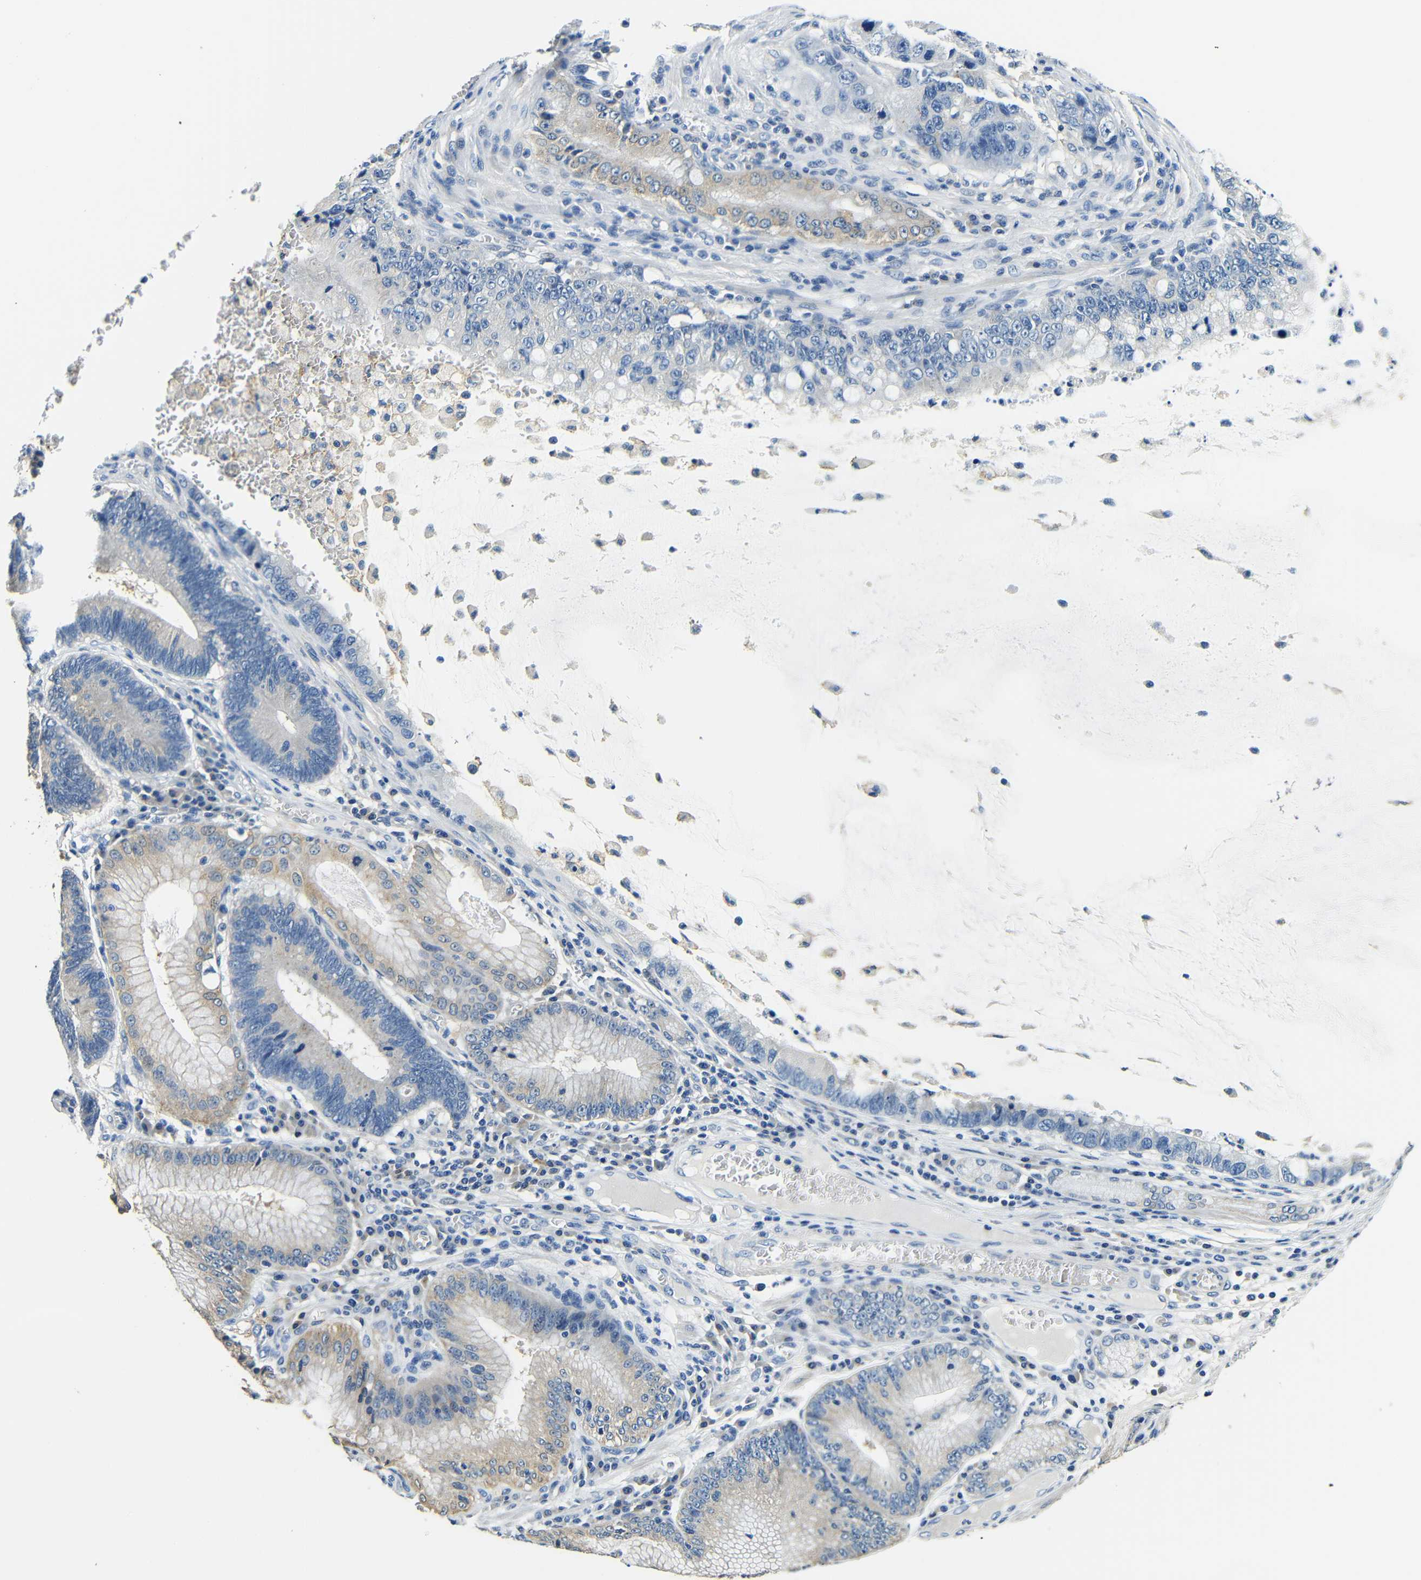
{"staining": {"intensity": "weak", "quantity": "<25%", "location": "cytoplasmic/membranous"}, "tissue": "stomach cancer", "cell_type": "Tumor cells", "image_type": "cancer", "snomed": [{"axis": "morphology", "description": "Adenocarcinoma, NOS"}, {"axis": "topography", "description": "Stomach"}], "caption": "Adenocarcinoma (stomach) was stained to show a protein in brown. There is no significant expression in tumor cells. The staining is performed using DAB brown chromogen with nuclei counter-stained in using hematoxylin.", "gene": "FMO5", "patient": {"sex": "male", "age": 59}}